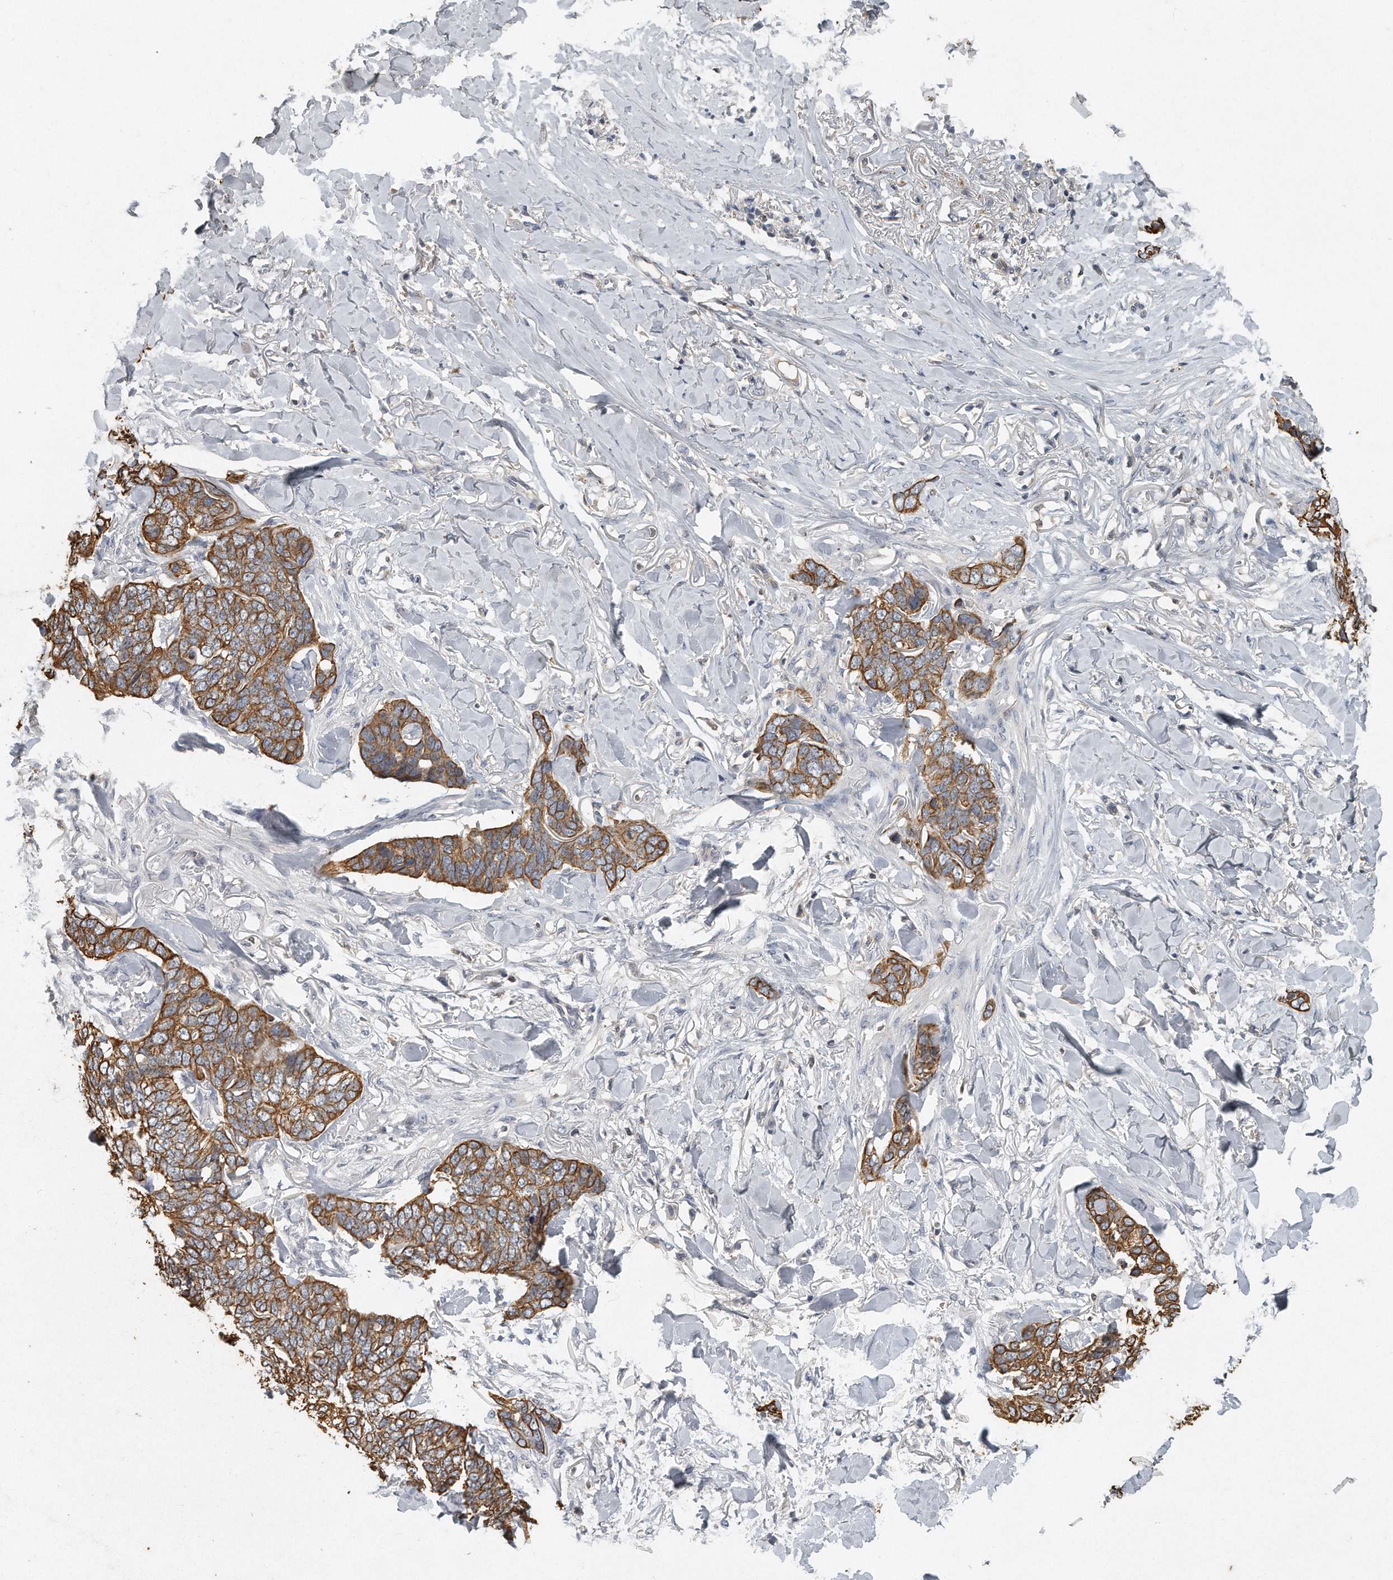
{"staining": {"intensity": "moderate", "quantity": ">75%", "location": "cytoplasmic/membranous"}, "tissue": "skin cancer", "cell_type": "Tumor cells", "image_type": "cancer", "snomed": [{"axis": "morphology", "description": "Normal tissue, NOS"}, {"axis": "morphology", "description": "Basal cell carcinoma"}, {"axis": "topography", "description": "Skin"}], "caption": "Skin cancer (basal cell carcinoma) stained for a protein (brown) shows moderate cytoplasmic/membranous positive staining in about >75% of tumor cells.", "gene": "CAMK1", "patient": {"sex": "male", "age": 77}}